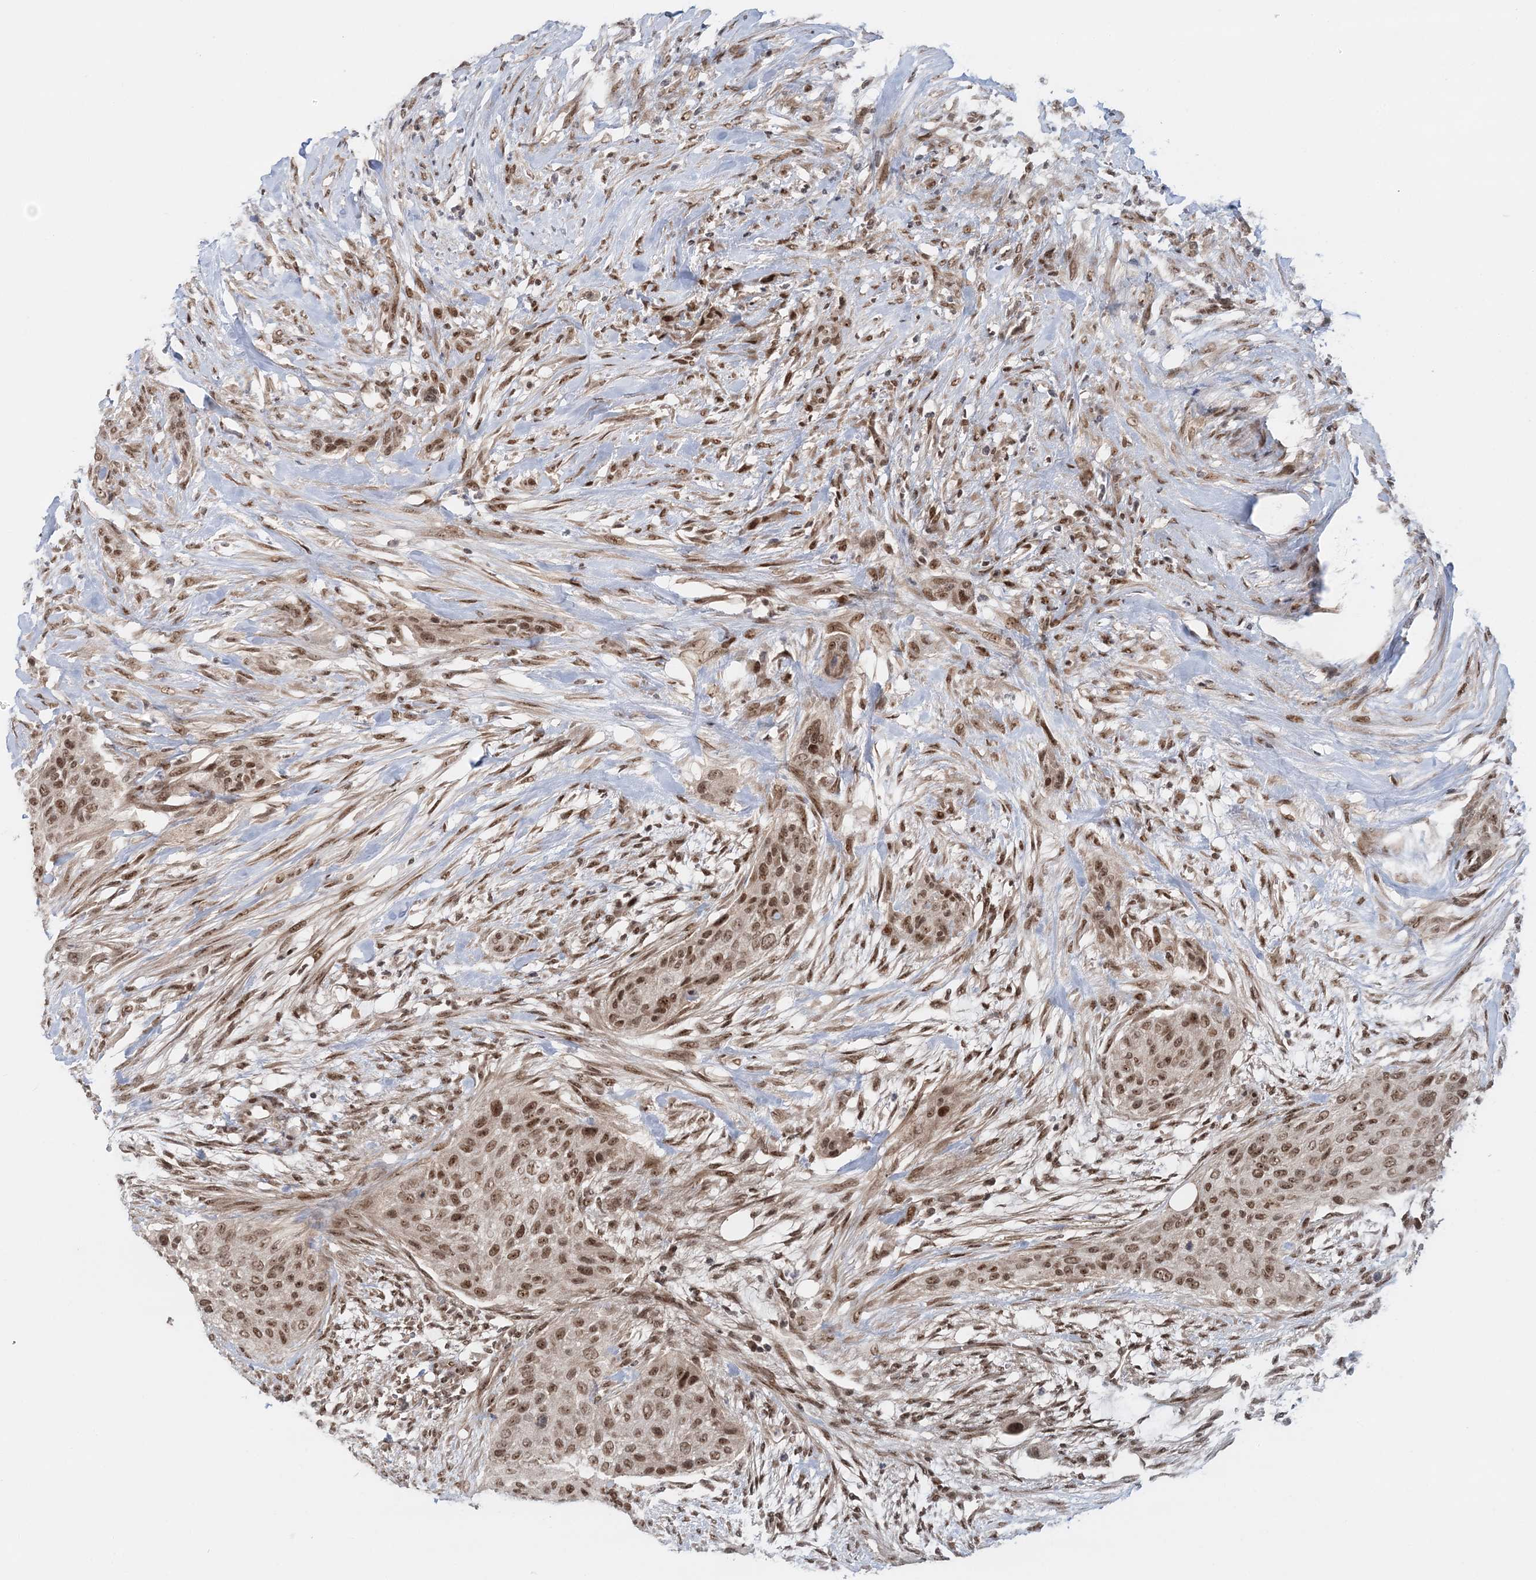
{"staining": {"intensity": "moderate", "quantity": ">75%", "location": "nuclear"}, "tissue": "urothelial cancer", "cell_type": "Tumor cells", "image_type": "cancer", "snomed": [{"axis": "morphology", "description": "Urothelial carcinoma, High grade"}, {"axis": "topography", "description": "Urinary bladder"}], "caption": "Urothelial carcinoma (high-grade) stained with a brown dye reveals moderate nuclear positive positivity in about >75% of tumor cells.", "gene": "NOA1", "patient": {"sex": "male", "age": 35}}